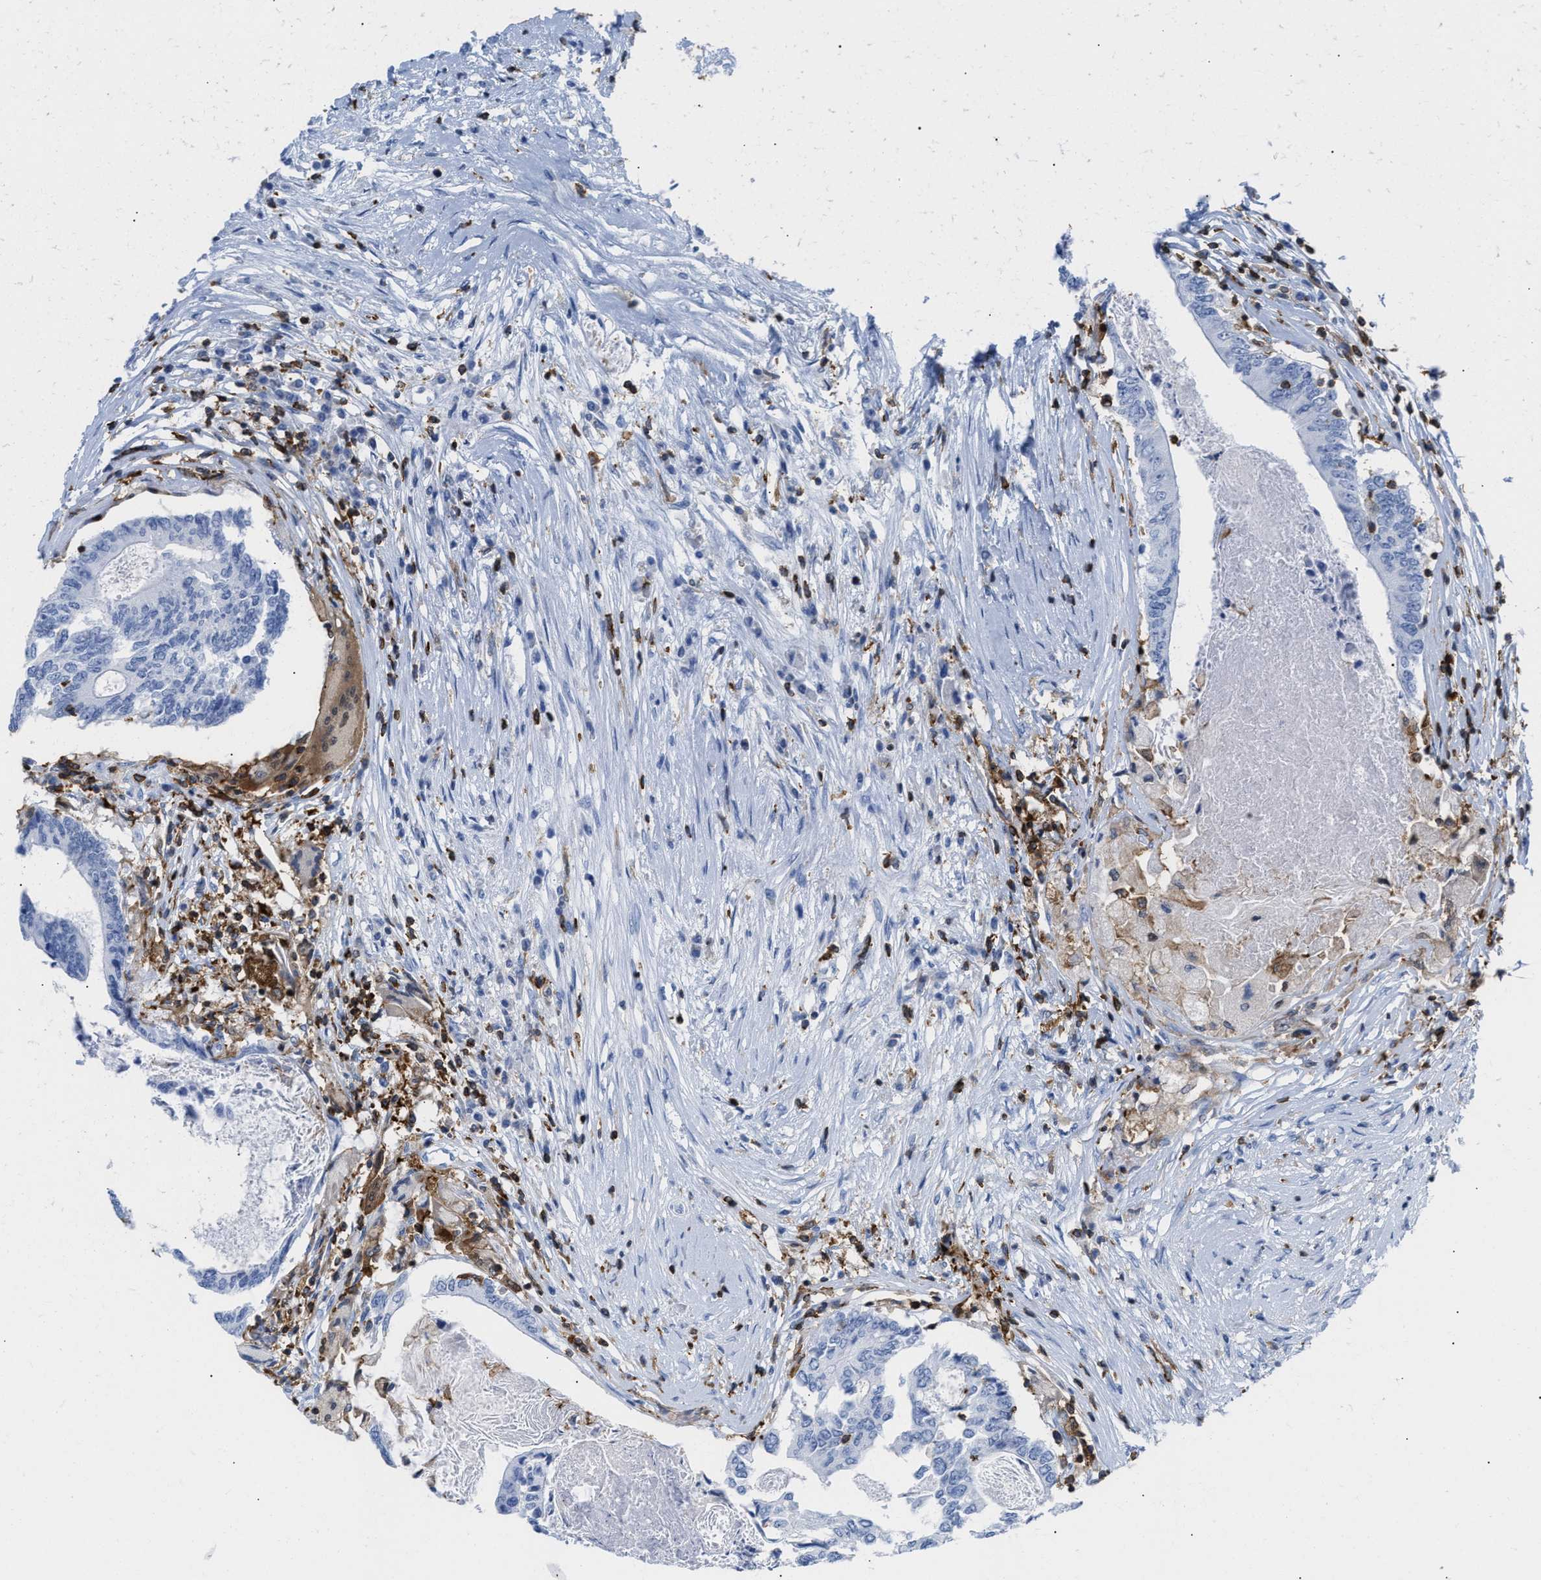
{"staining": {"intensity": "negative", "quantity": "none", "location": "none"}, "tissue": "colorectal cancer", "cell_type": "Tumor cells", "image_type": "cancer", "snomed": [{"axis": "morphology", "description": "Adenocarcinoma, NOS"}, {"axis": "topography", "description": "Rectum"}], "caption": "Human colorectal cancer (adenocarcinoma) stained for a protein using immunohistochemistry exhibits no positivity in tumor cells.", "gene": "LCP1", "patient": {"sex": "male", "age": 63}}